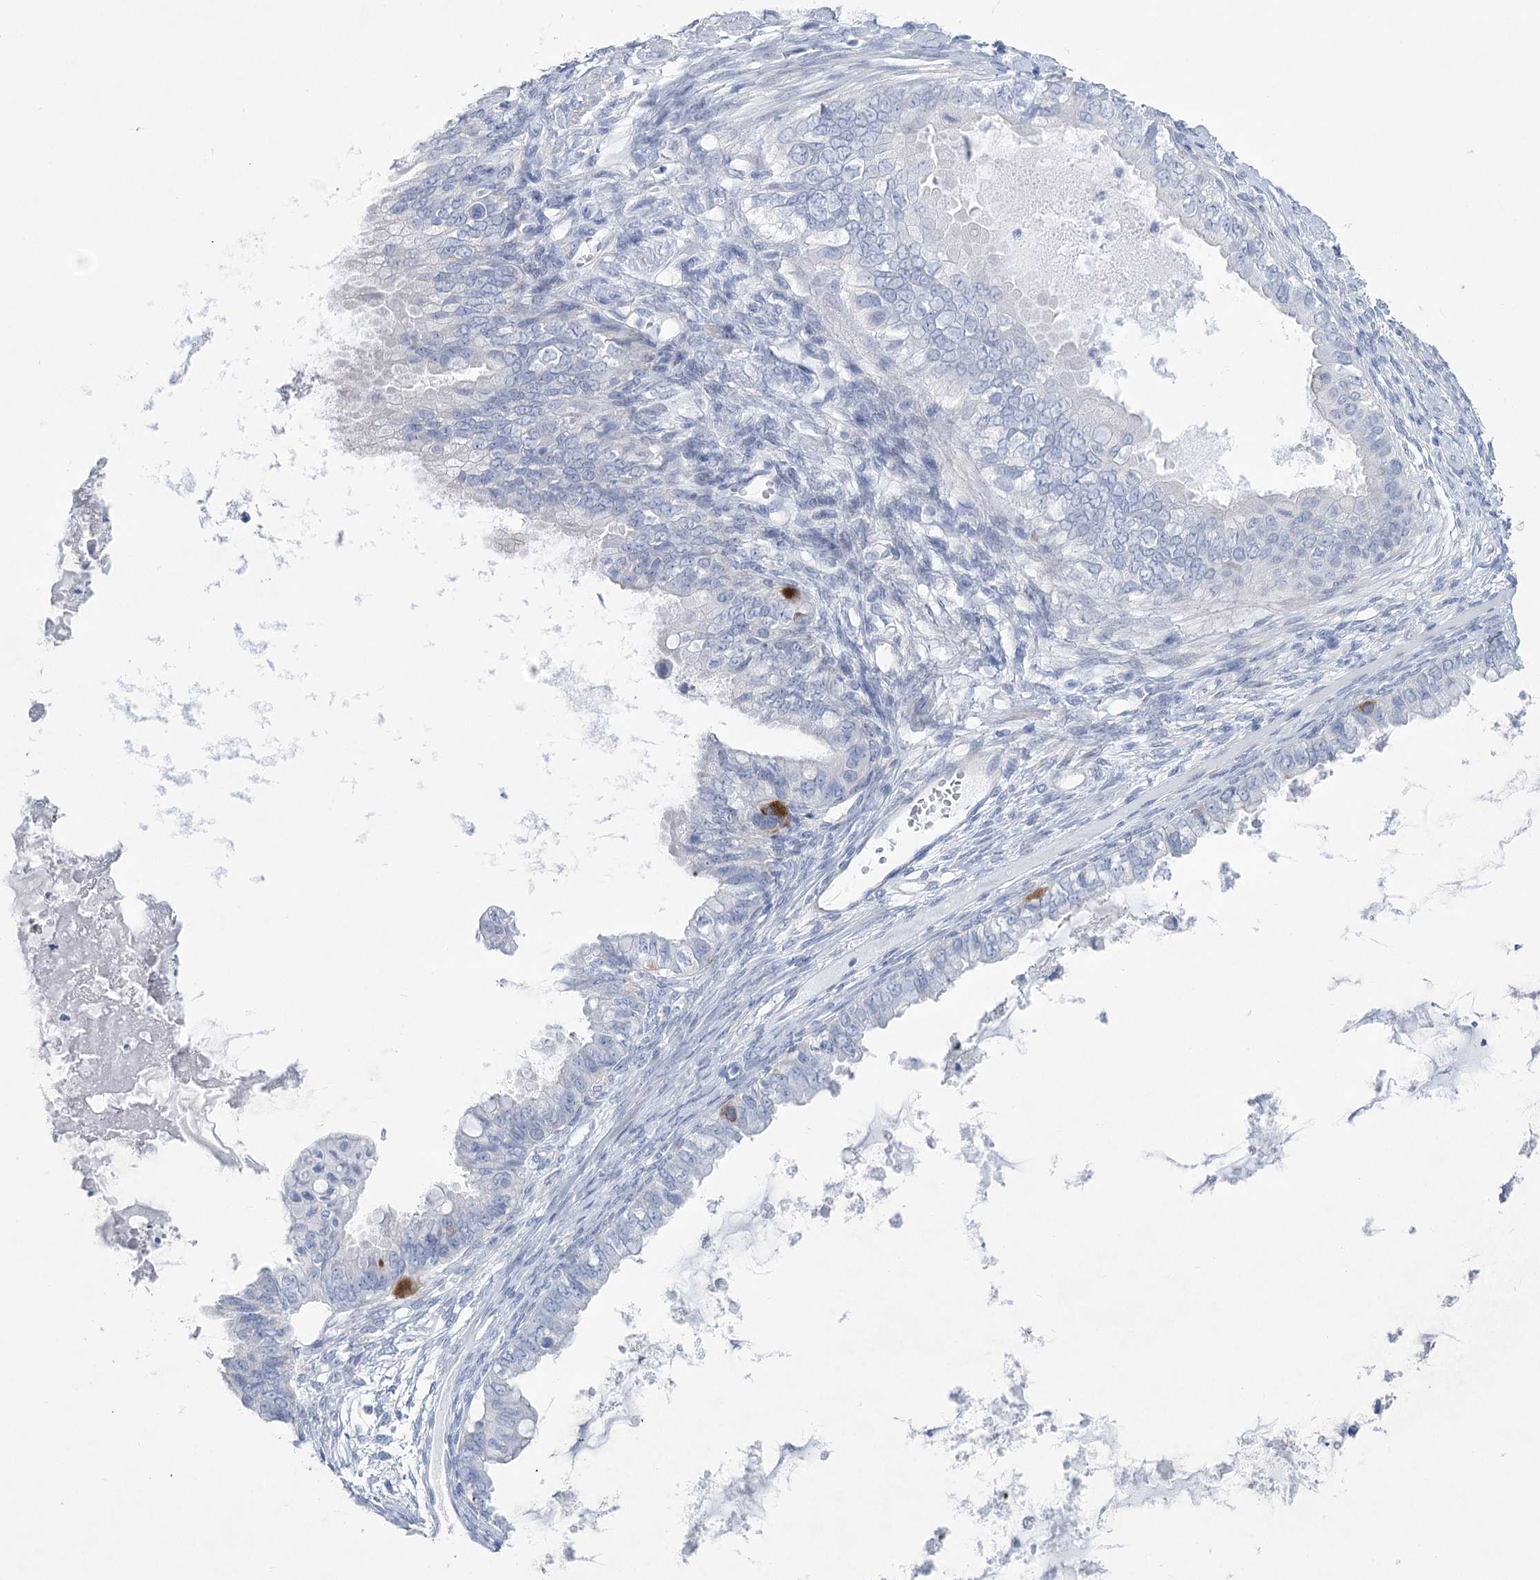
{"staining": {"intensity": "negative", "quantity": "none", "location": "none"}, "tissue": "ovarian cancer", "cell_type": "Tumor cells", "image_type": "cancer", "snomed": [{"axis": "morphology", "description": "Cystadenocarcinoma, mucinous, NOS"}, {"axis": "topography", "description": "Ovary"}], "caption": "Tumor cells are negative for brown protein staining in mucinous cystadenocarcinoma (ovarian). (Stains: DAB immunohistochemistry with hematoxylin counter stain, Microscopy: brightfield microscopy at high magnification).", "gene": "CCDC88A", "patient": {"sex": "female", "age": 80}}